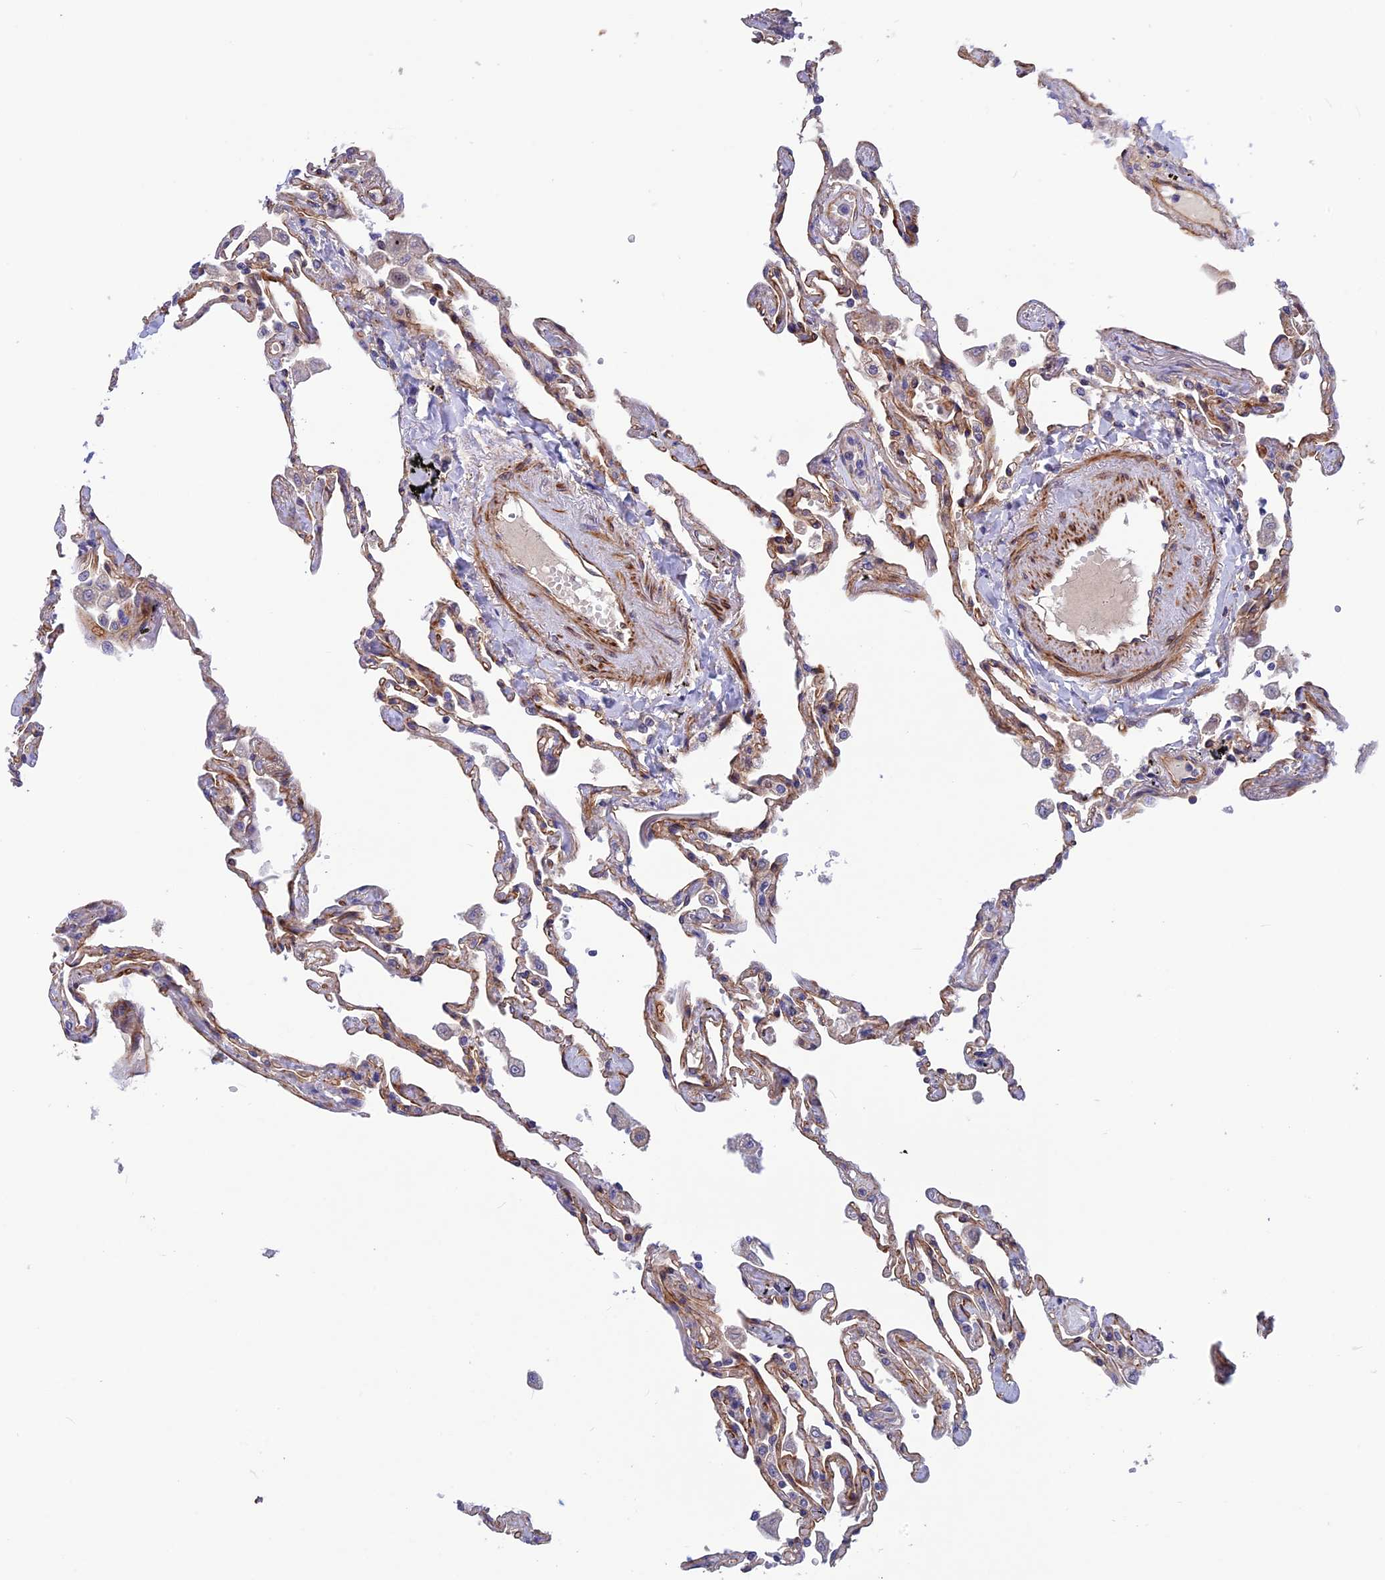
{"staining": {"intensity": "moderate", "quantity": "25%-75%", "location": "cytoplasmic/membranous"}, "tissue": "lung", "cell_type": "Alveolar cells", "image_type": "normal", "snomed": [{"axis": "morphology", "description": "Normal tissue, NOS"}, {"axis": "topography", "description": "Lung"}], "caption": "Moderate cytoplasmic/membranous positivity for a protein is present in approximately 25%-75% of alveolar cells of unremarkable lung using immunohistochemistry (IHC).", "gene": "ADAMTS15", "patient": {"sex": "female", "age": 67}}